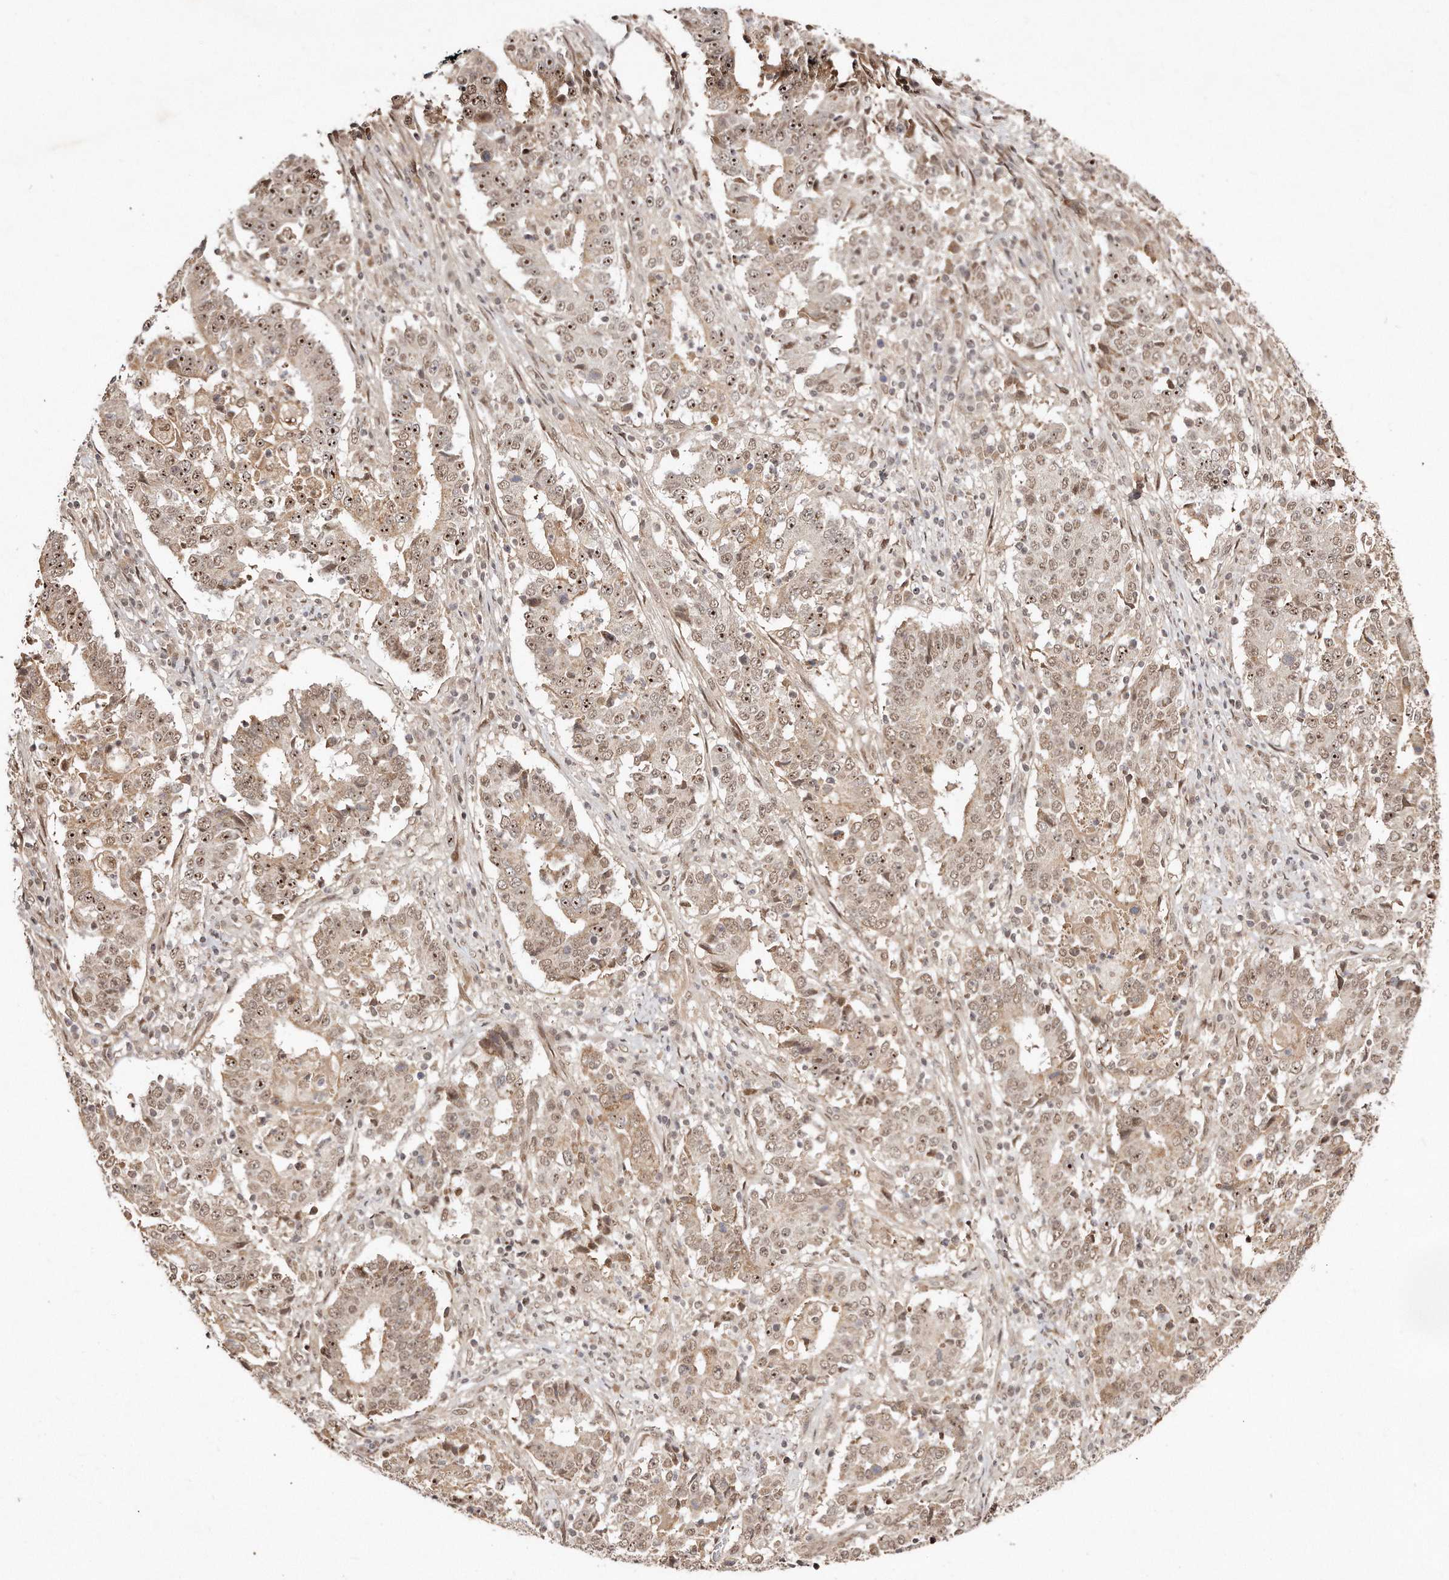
{"staining": {"intensity": "moderate", "quantity": ">75%", "location": "cytoplasmic/membranous,nuclear"}, "tissue": "stomach cancer", "cell_type": "Tumor cells", "image_type": "cancer", "snomed": [{"axis": "morphology", "description": "Adenocarcinoma, NOS"}, {"axis": "topography", "description": "Stomach"}], "caption": "Stomach cancer (adenocarcinoma) tissue shows moderate cytoplasmic/membranous and nuclear staining in approximately >75% of tumor cells, visualized by immunohistochemistry. (Brightfield microscopy of DAB IHC at high magnification).", "gene": "SOX4", "patient": {"sex": "male", "age": 59}}